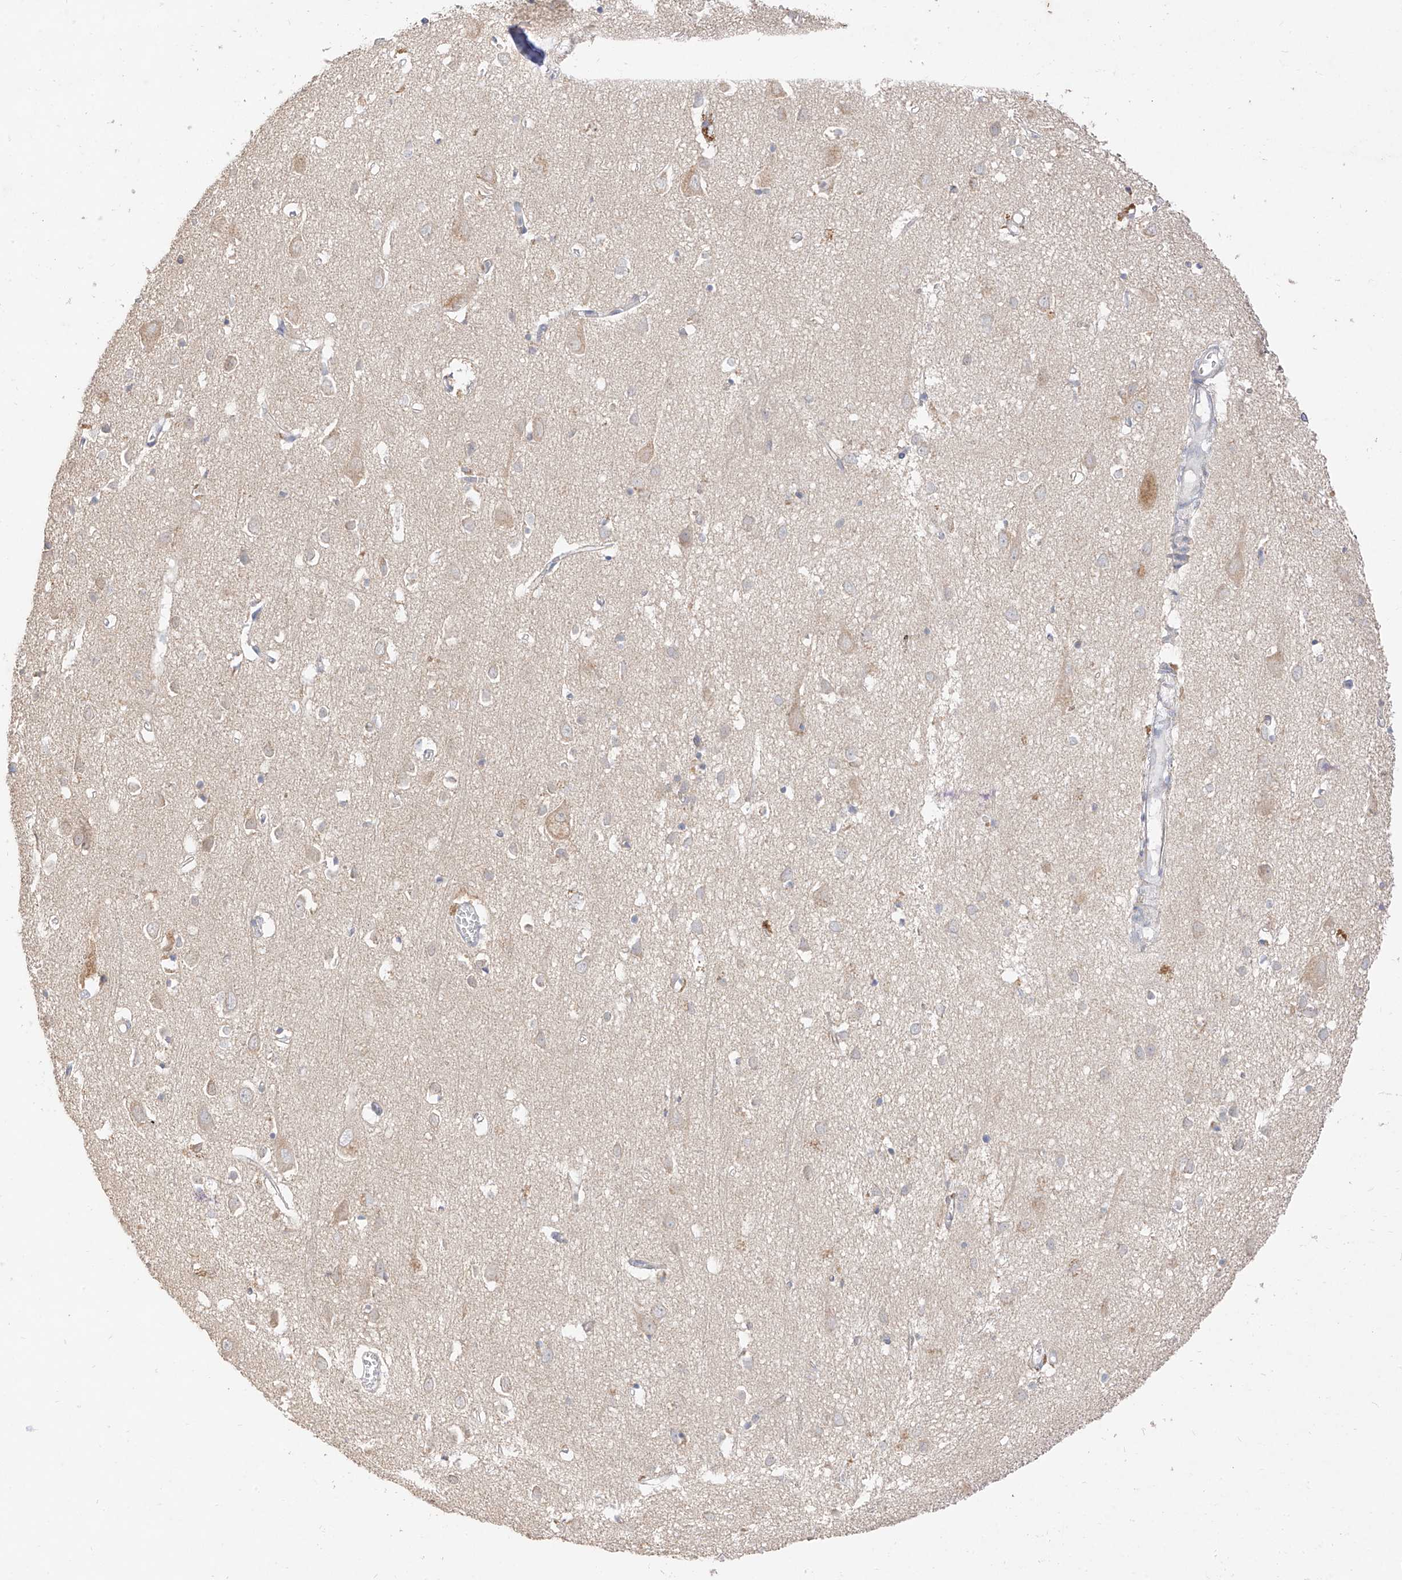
{"staining": {"intensity": "negative", "quantity": "none", "location": "none"}, "tissue": "cerebral cortex", "cell_type": "Endothelial cells", "image_type": "normal", "snomed": [{"axis": "morphology", "description": "Normal tissue, NOS"}, {"axis": "topography", "description": "Cerebral cortex"}], "caption": "This is an immunohistochemistry (IHC) image of normal cerebral cortex. There is no positivity in endothelial cells.", "gene": "ZZEF1", "patient": {"sex": "female", "age": 64}}